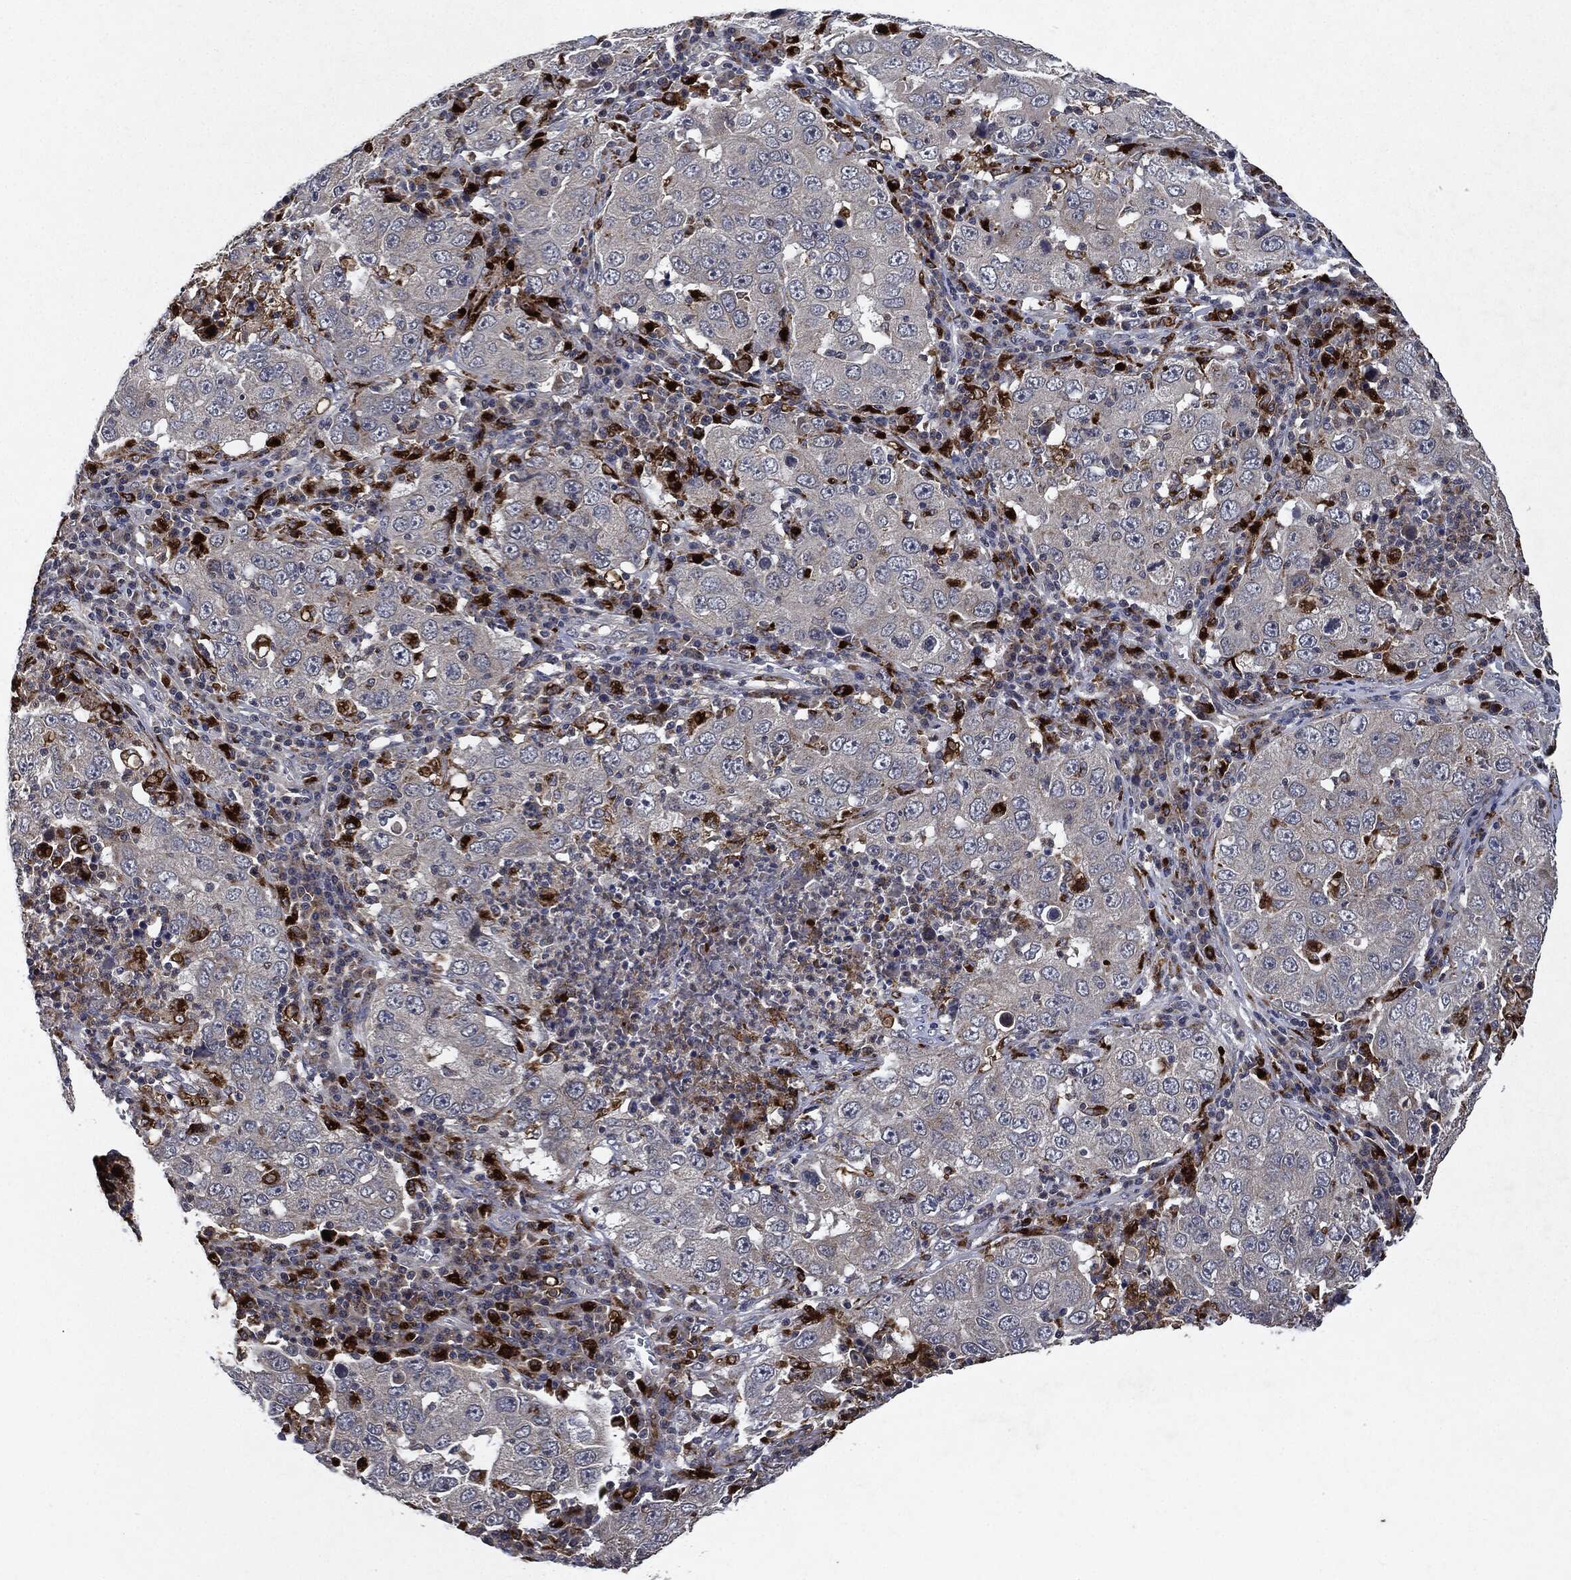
{"staining": {"intensity": "negative", "quantity": "none", "location": "none"}, "tissue": "lung cancer", "cell_type": "Tumor cells", "image_type": "cancer", "snomed": [{"axis": "morphology", "description": "Adenocarcinoma, NOS"}, {"axis": "topography", "description": "Lung"}], "caption": "Image shows no significant protein staining in tumor cells of lung adenocarcinoma. (DAB (3,3'-diaminobenzidine) immunohistochemistry (IHC), high magnification).", "gene": "SLC31A2", "patient": {"sex": "male", "age": 73}}